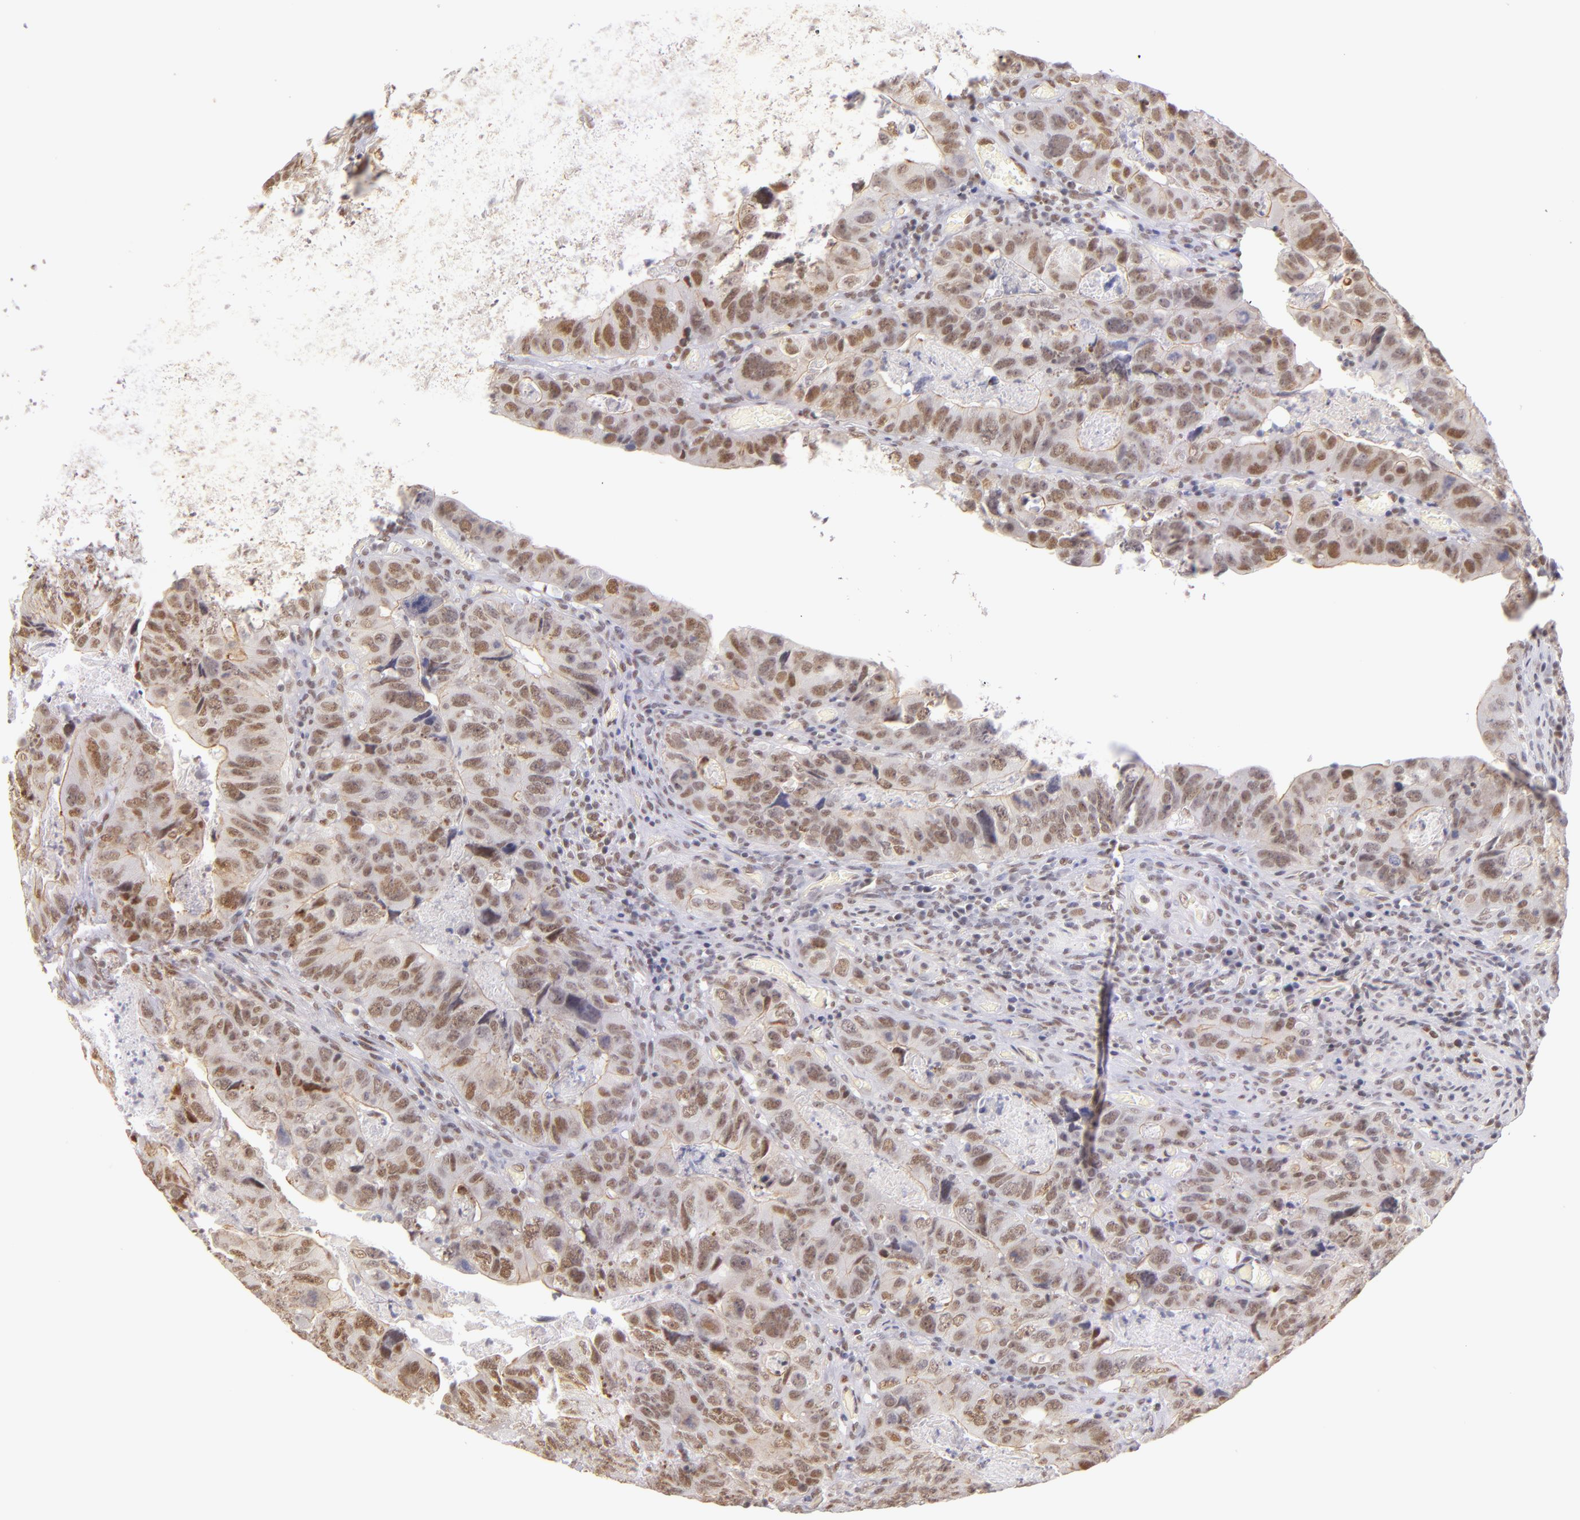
{"staining": {"intensity": "moderate", "quantity": ">75%", "location": "nuclear"}, "tissue": "colorectal cancer", "cell_type": "Tumor cells", "image_type": "cancer", "snomed": [{"axis": "morphology", "description": "Adenocarcinoma, NOS"}, {"axis": "topography", "description": "Rectum"}], "caption": "This image shows immunohistochemistry (IHC) staining of human colorectal adenocarcinoma, with medium moderate nuclear expression in approximately >75% of tumor cells.", "gene": "NCOR2", "patient": {"sex": "female", "age": 82}}